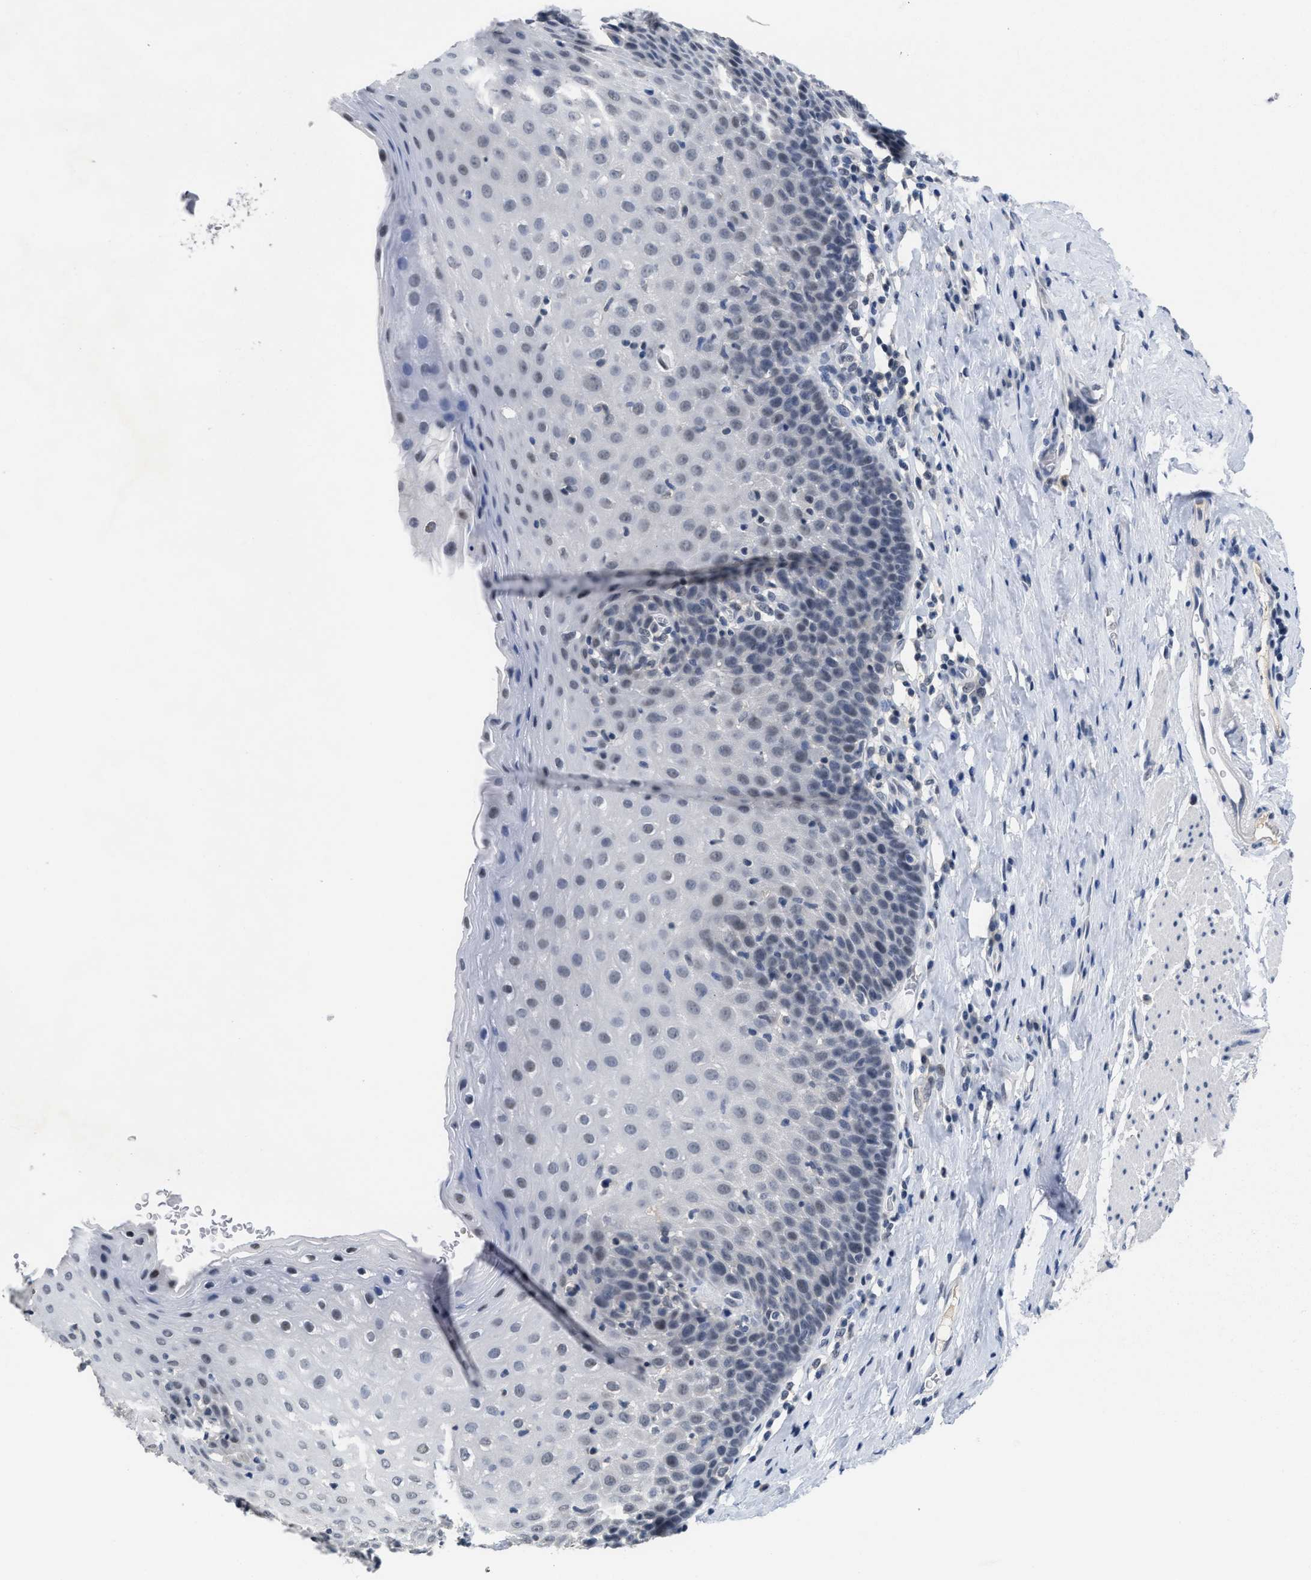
{"staining": {"intensity": "weak", "quantity": "25%-75%", "location": "nuclear"}, "tissue": "esophagus", "cell_type": "Squamous epithelial cells", "image_type": "normal", "snomed": [{"axis": "morphology", "description": "Normal tissue, NOS"}, {"axis": "topography", "description": "Esophagus"}], "caption": "High-magnification brightfield microscopy of benign esophagus stained with DAB (brown) and counterstained with hematoxylin (blue). squamous epithelial cells exhibit weak nuclear staining is identified in approximately25%-75% of cells.", "gene": "GGNBP2", "patient": {"sex": "female", "age": 61}}